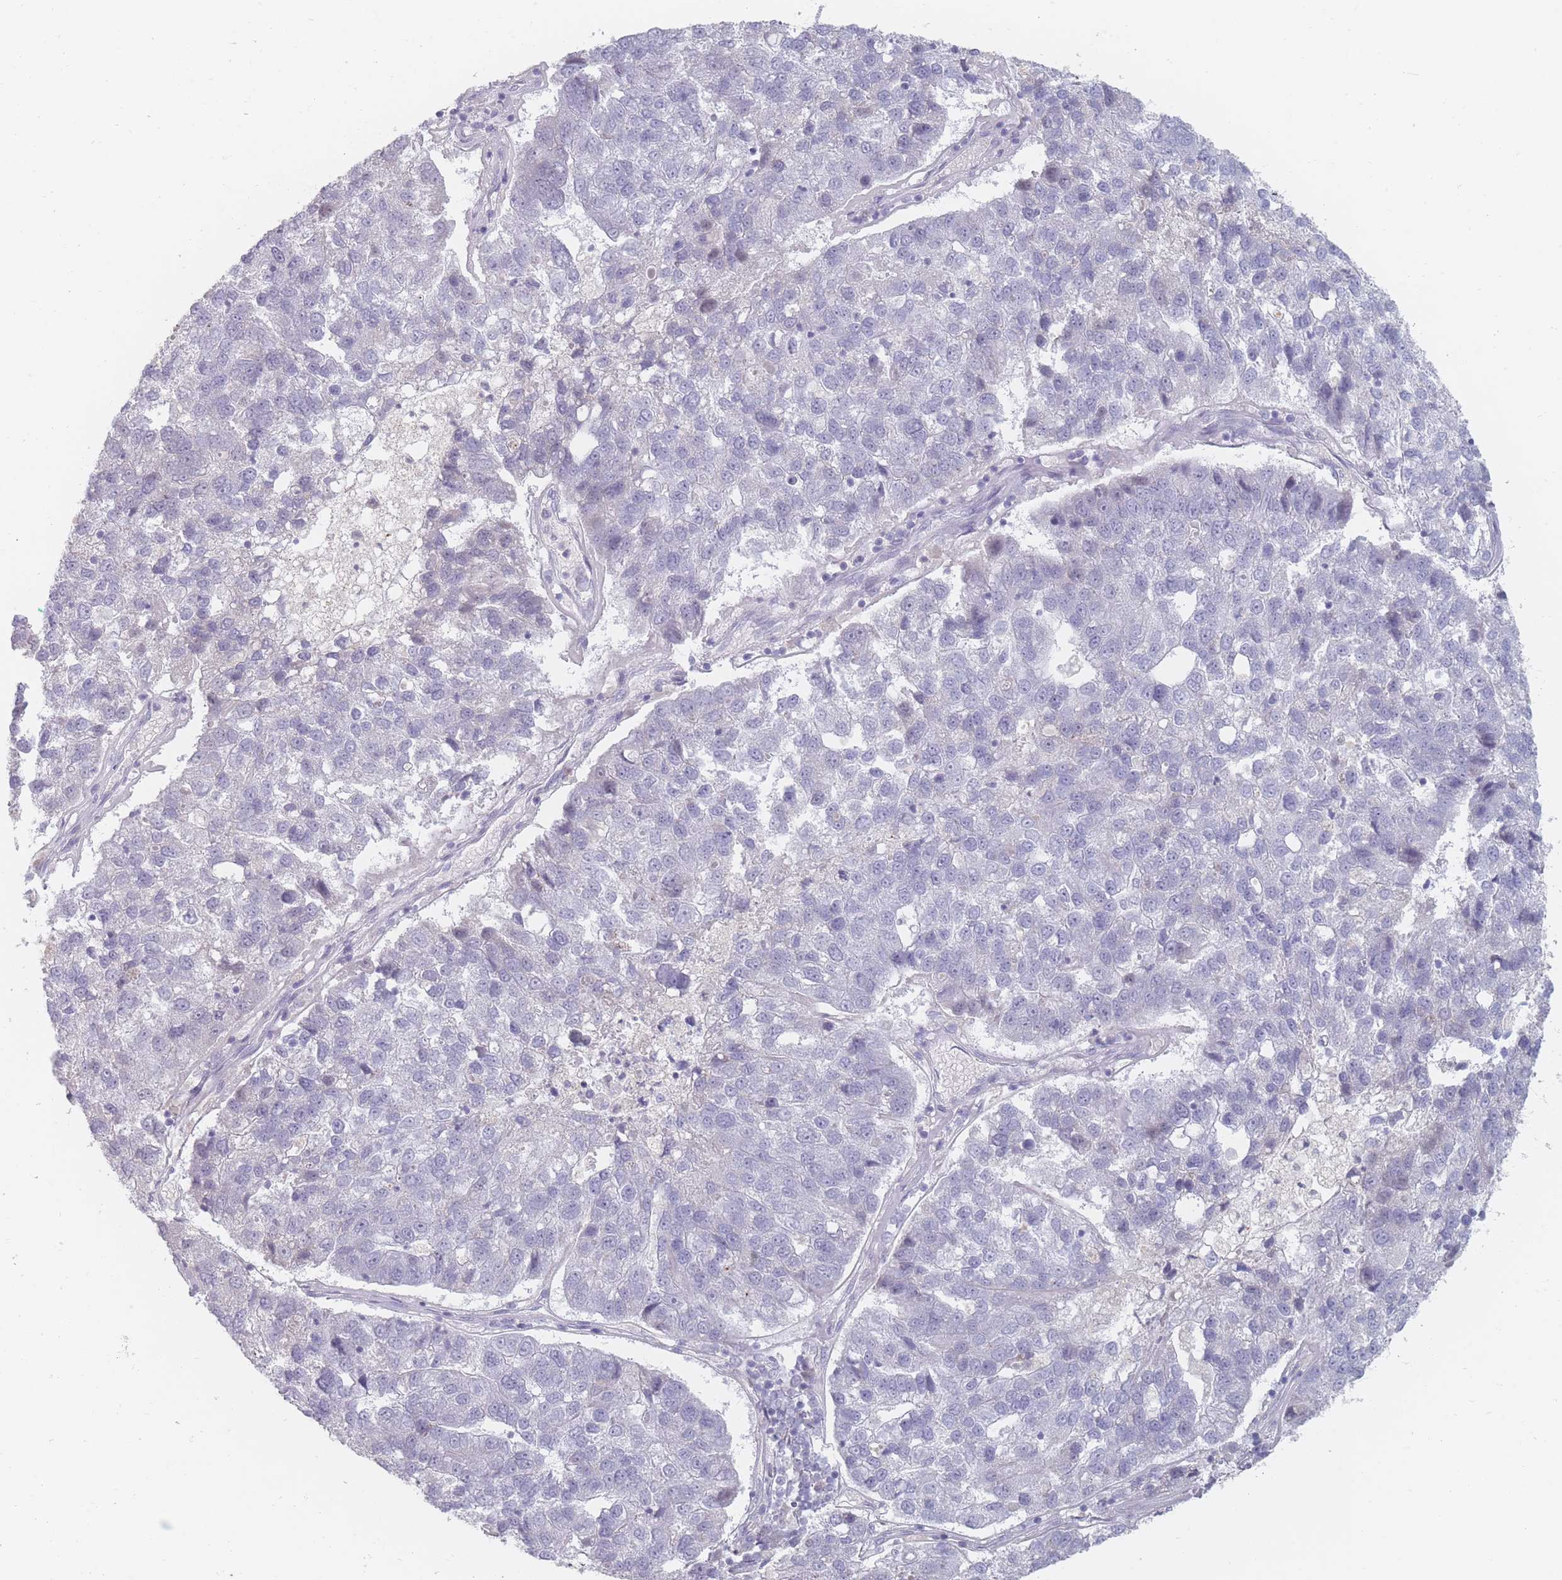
{"staining": {"intensity": "negative", "quantity": "none", "location": "none"}, "tissue": "pancreatic cancer", "cell_type": "Tumor cells", "image_type": "cancer", "snomed": [{"axis": "morphology", "description": "Adenocarcinoma, NOS"}, {"axis": "topography", "description": "Pancreas"}], "caption": "High magnification brightfield microscopy of adenocarcinoma (pancreatic) stained with DAB (brown) and counterstained with hematoxylin (blue): tumor cells show no significant staining.", "gene": "HELZ2", "patient": {"sex": "female", "age": 61}}